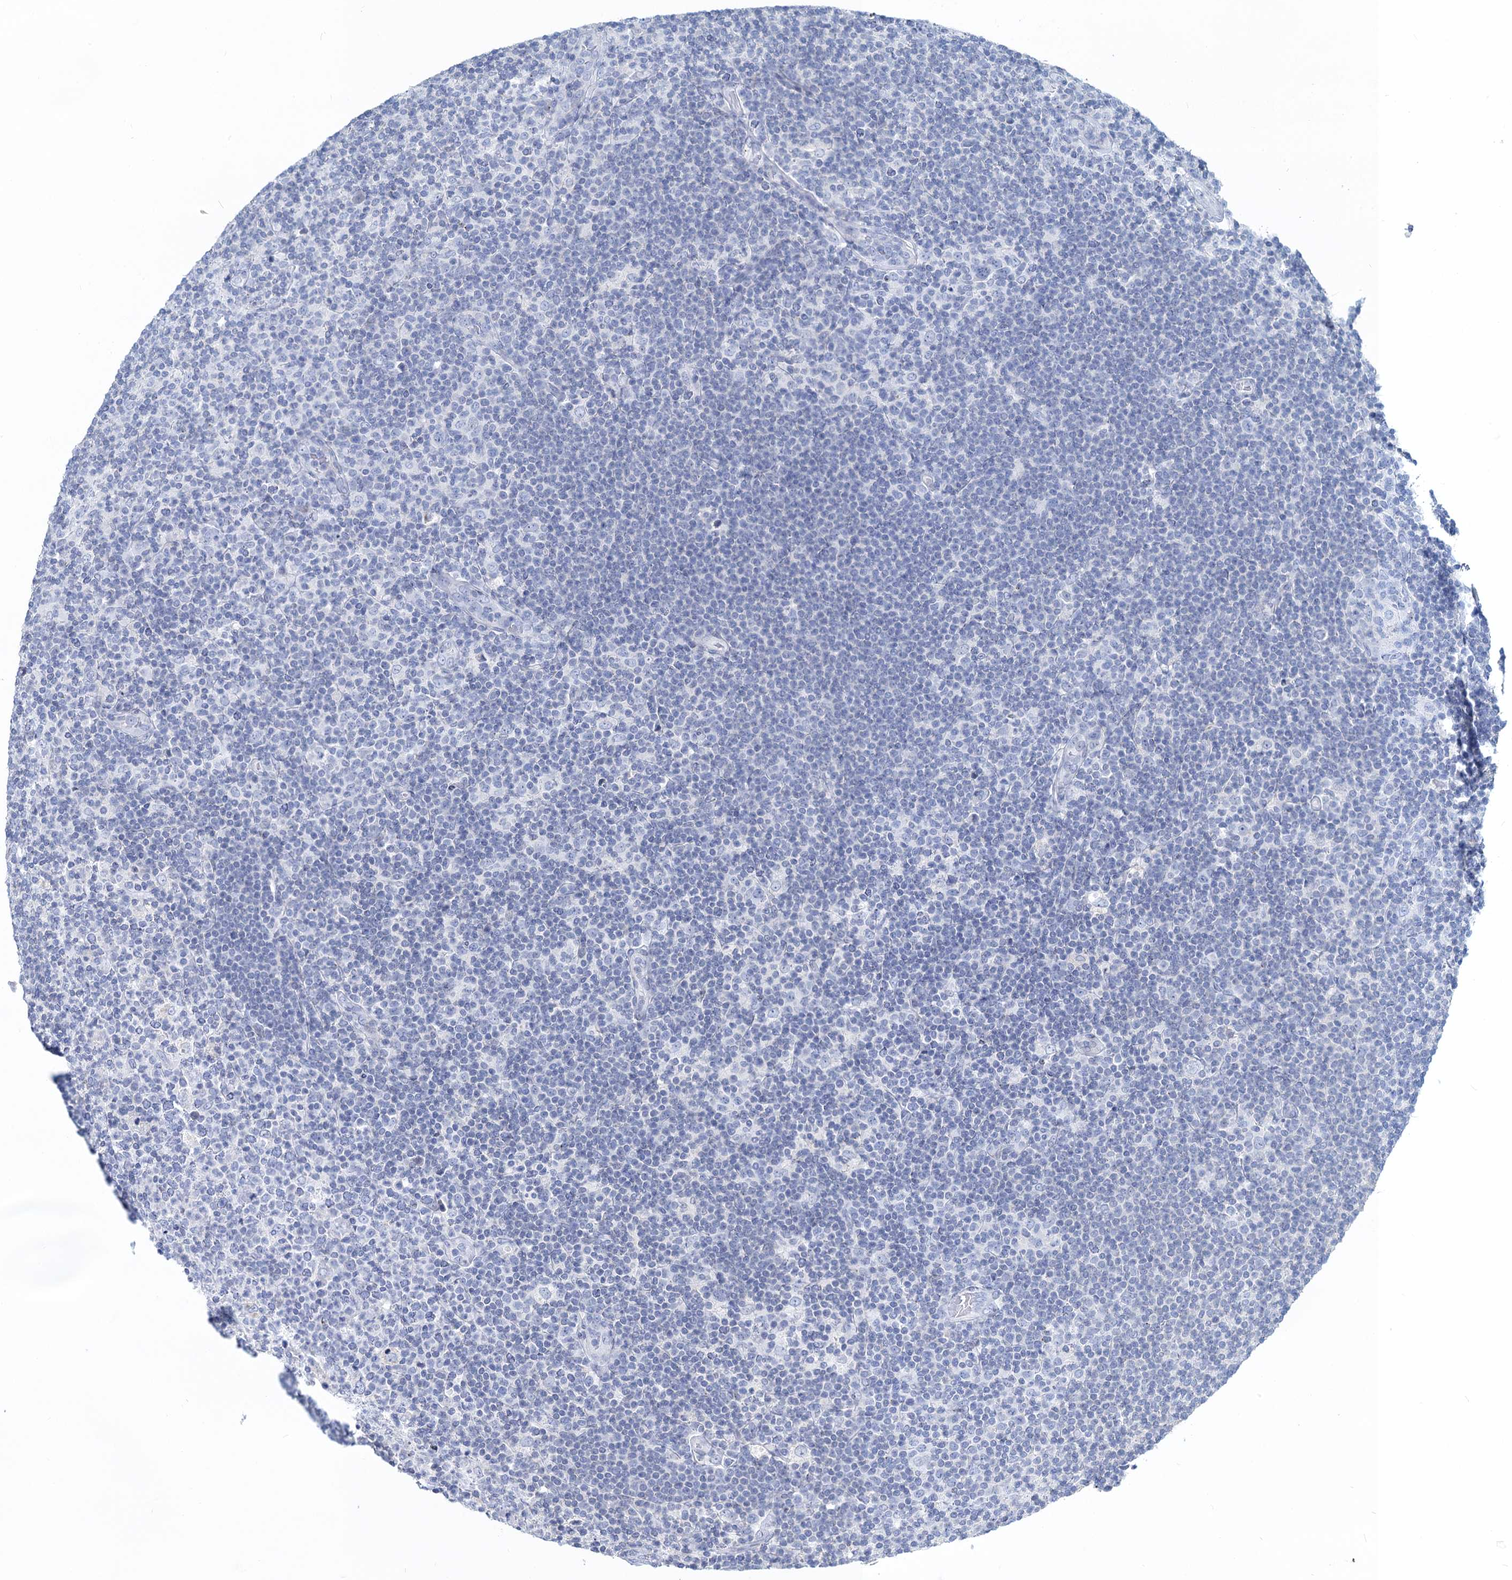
{"staining": {"intensity": "negative", "quantity": "none", "location": "none"}, "tissue": "lymphoma", "cell_type": "Tumor cells", "image_type": "cancer", "snomed": [{"axis": "morphology", "description": "Hodgkin's disease, NOS"}, {"axis": "topography", "description": "Lymph node"}], "caption": "Hodgkin's disease stained for a protein using immunohistochemistry (IHC) reveals no positivity tumor cells.", "gene": "TOX3", "patient": {"sex": "female", "age": 57}}